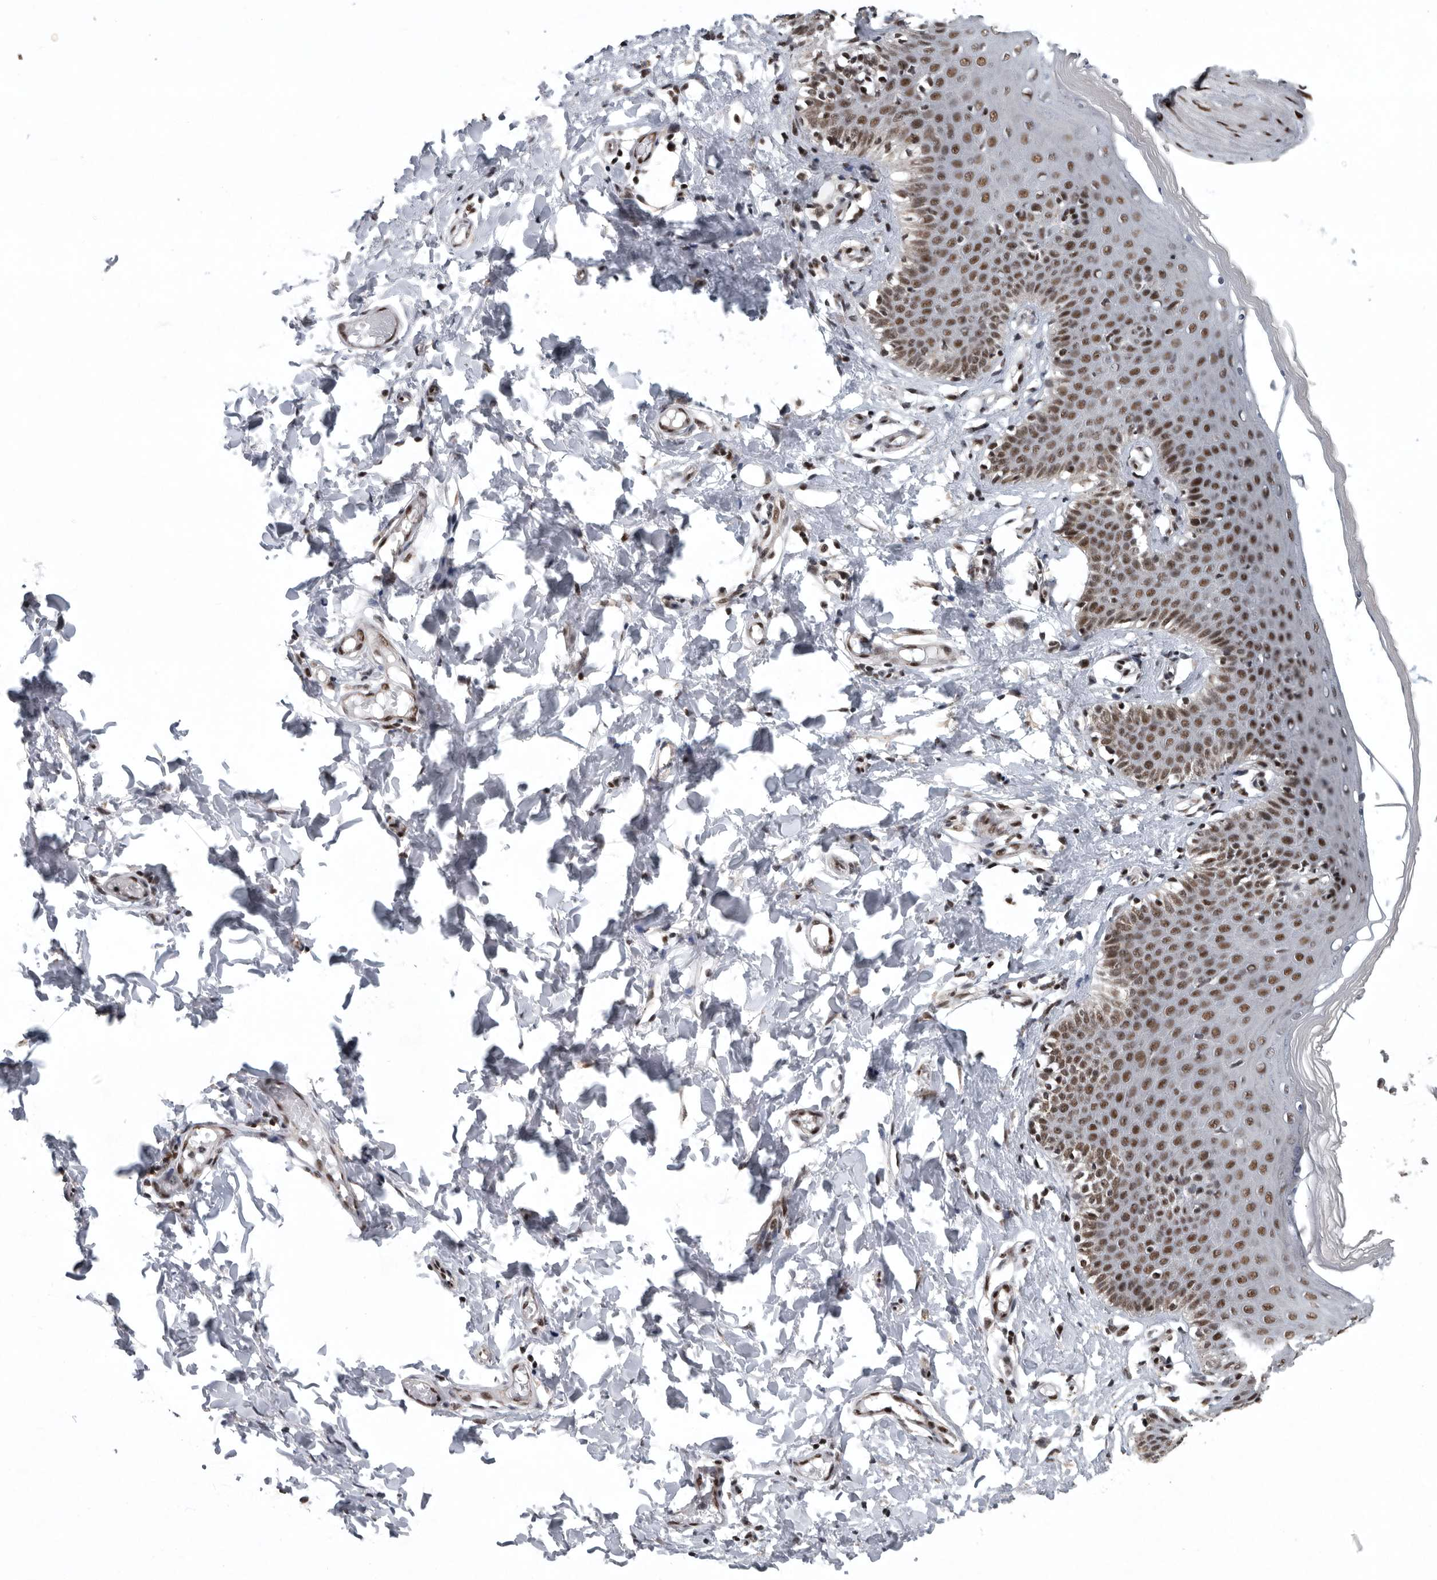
{"staining": {"intensity": "strong", "quantity": ">75%", "location": "nuclear"}, "tissue": "skin", "cell_type": "Epidermal cells", "image_type": "normal", "snomed": [{"axis": "morphology", "description": "Normal tissue, NOS"}, {"axis": "topography", "description": "Vulva"}], "caption": "Brown immunohistochemical staining in benign human skin reveals strong nuclear expression in approximately >75% of epidermal cells. (IHC, brightfield microscopy, high magnification).", "gene": "SENP7", "patient": {"sex": "female", "age": 66}}